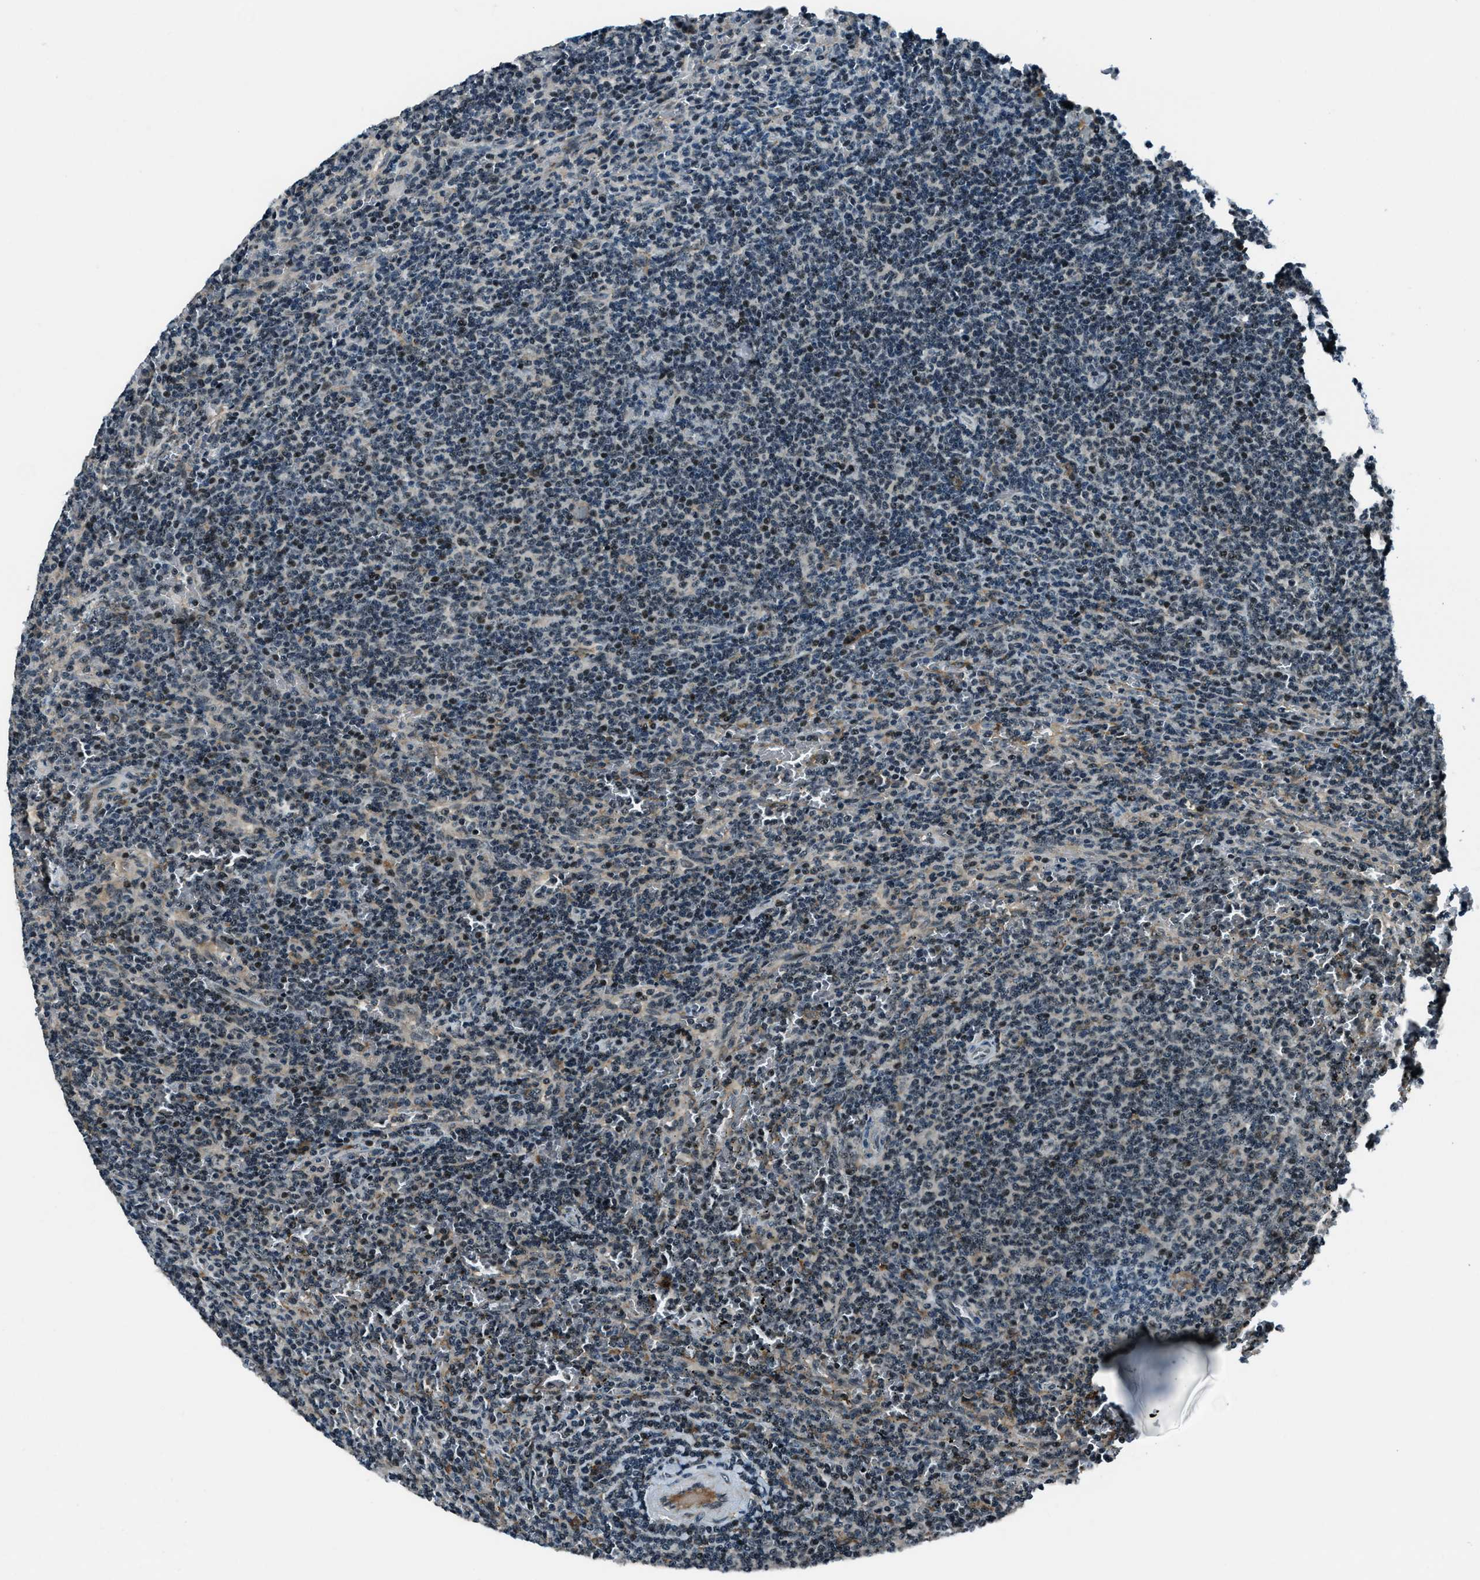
{"staining": {"intensity": "weak", "quantity": "<25%", "location": "nuclear"}, "tissue": "lymphoma", "cell_type": "Tumor cells", "image_type": "cancer", "snomed": [{"axis": "morphology", "description": "Malignant lymphoma, non-Hodgkin's type, Low grade"}, {"axis": "topography", "description": "Spleen"}], "caption": "Immunohistochemistry of lymphoma exhibits no staining in tumor cells.", "gene": "ACTL9", "patient": {"sex": "female", "age": 50}}